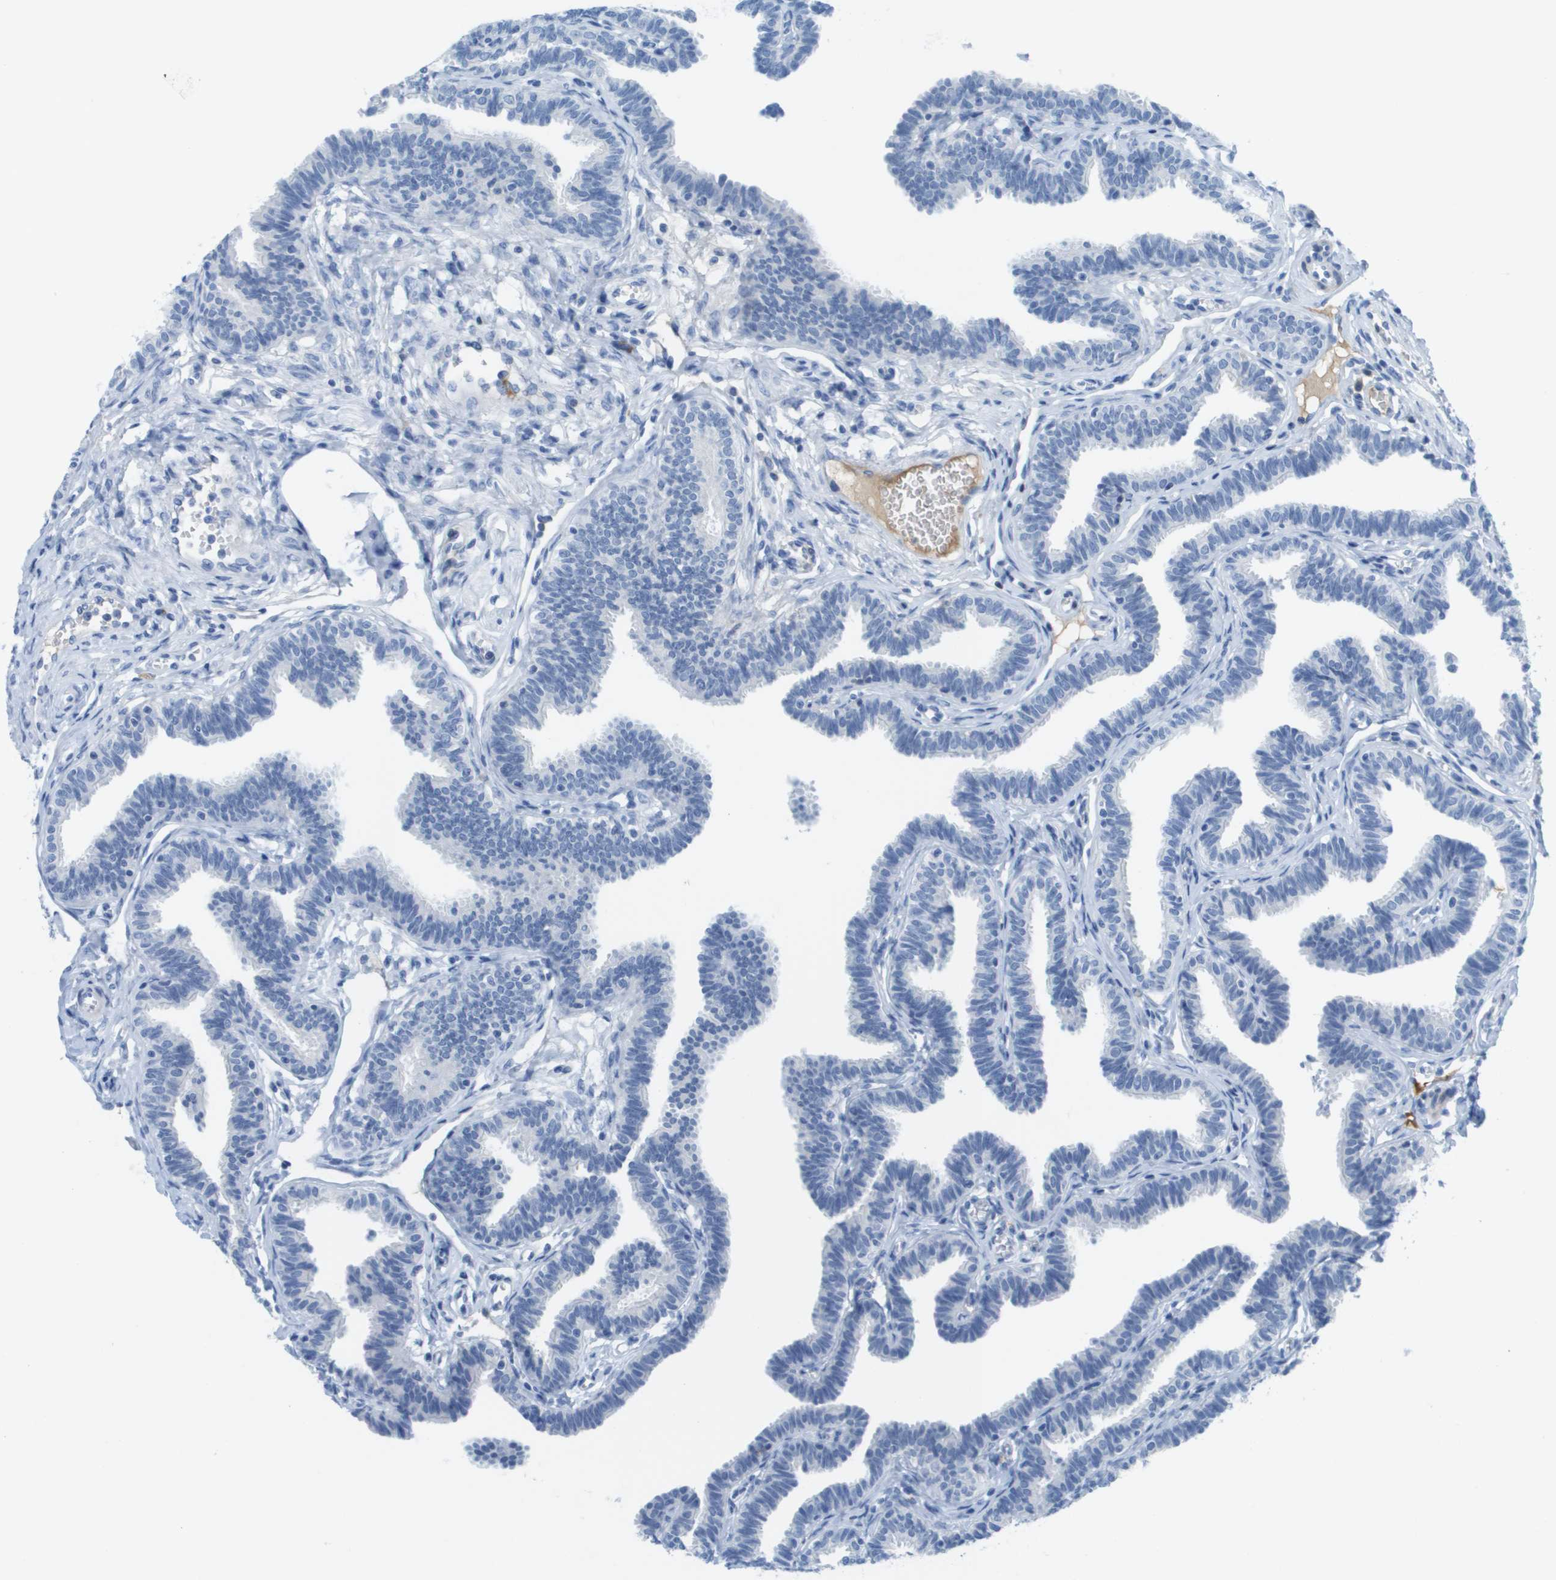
{"staining": {"intensity": "negative", "quantity": "none", "location": "none"}, "tissue": "fallopian tube", "cell_type": "Glandular cells", "image_type": "normal", "snomed": [{"axis": "morphology", "description": "Normal tissue, NOS"}, {"axis": "topography", "description": "Fallopian tube"}, {"axis": "topography", "description": "Ovary"}], "caption": "Glandular cells show no significant positivity in normal fallopian tube. Brightfield microscopy of immunohistochemistry stained with DAB (brown) and hematoxylin (blue), captured at high magnification.", "gene": "GPR18", "patient": {"sex": "female", "age": 23}}